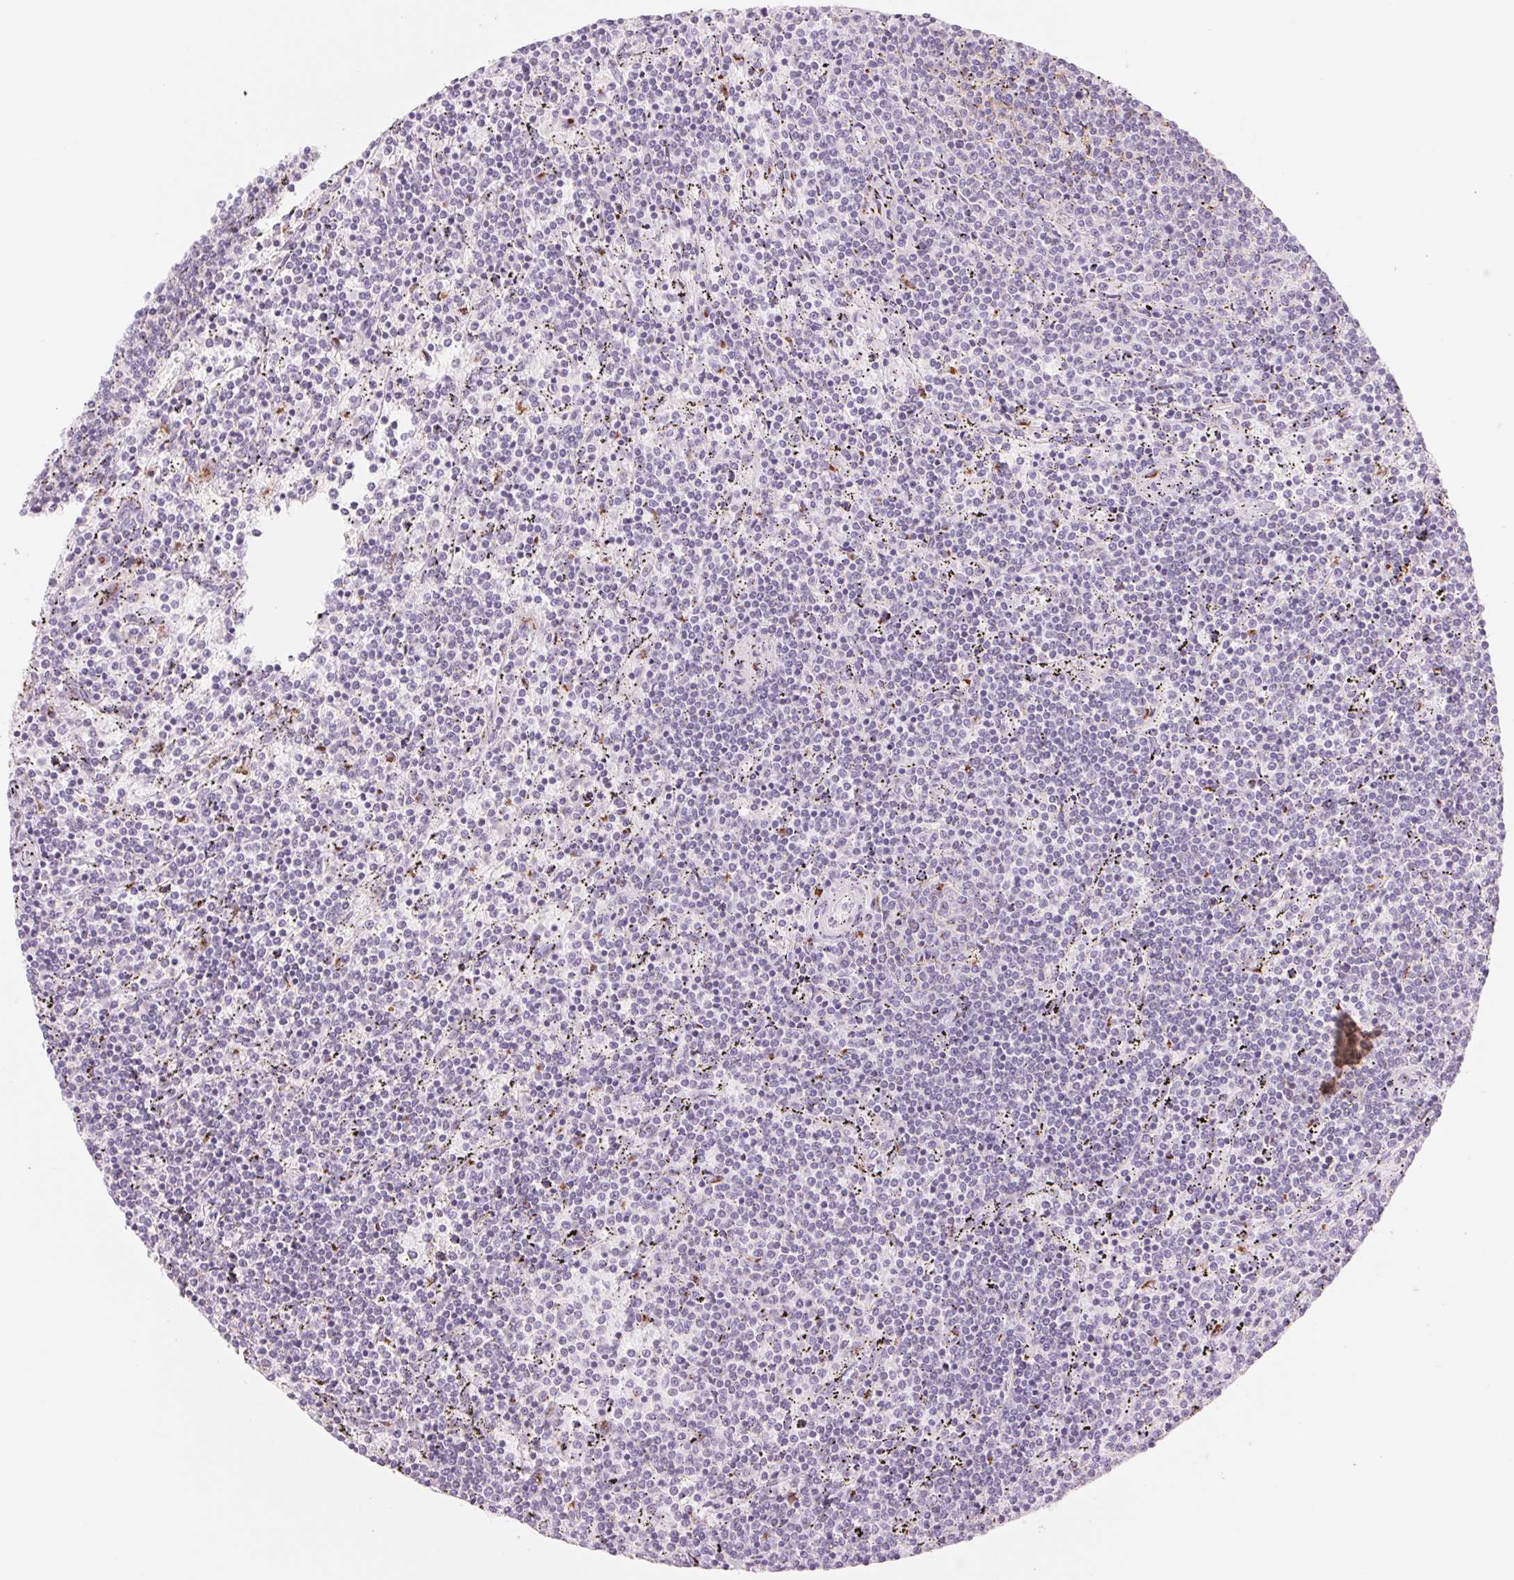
{"staining": {"intensity": "negative", "quantity": "none", "location": "none"}, "tissue": "lymphoma", "cell_type": "Tumor cells", "image_type": "cancer", "snomed": [{"axis": "morphology", "description": "Malignant lymphoma, non-Hodgkin's type, Low grade"}, {"axis": "topography", "description": "Spleen"}], "caption": "Immunohistochemistry photomicrograph of neoplastic tissue: lymphoma stained with DAB exhibits no significant protein expression in tumor cells.", "gene": "GALNT7", "patient": {"sex": "female", "age": 50}}